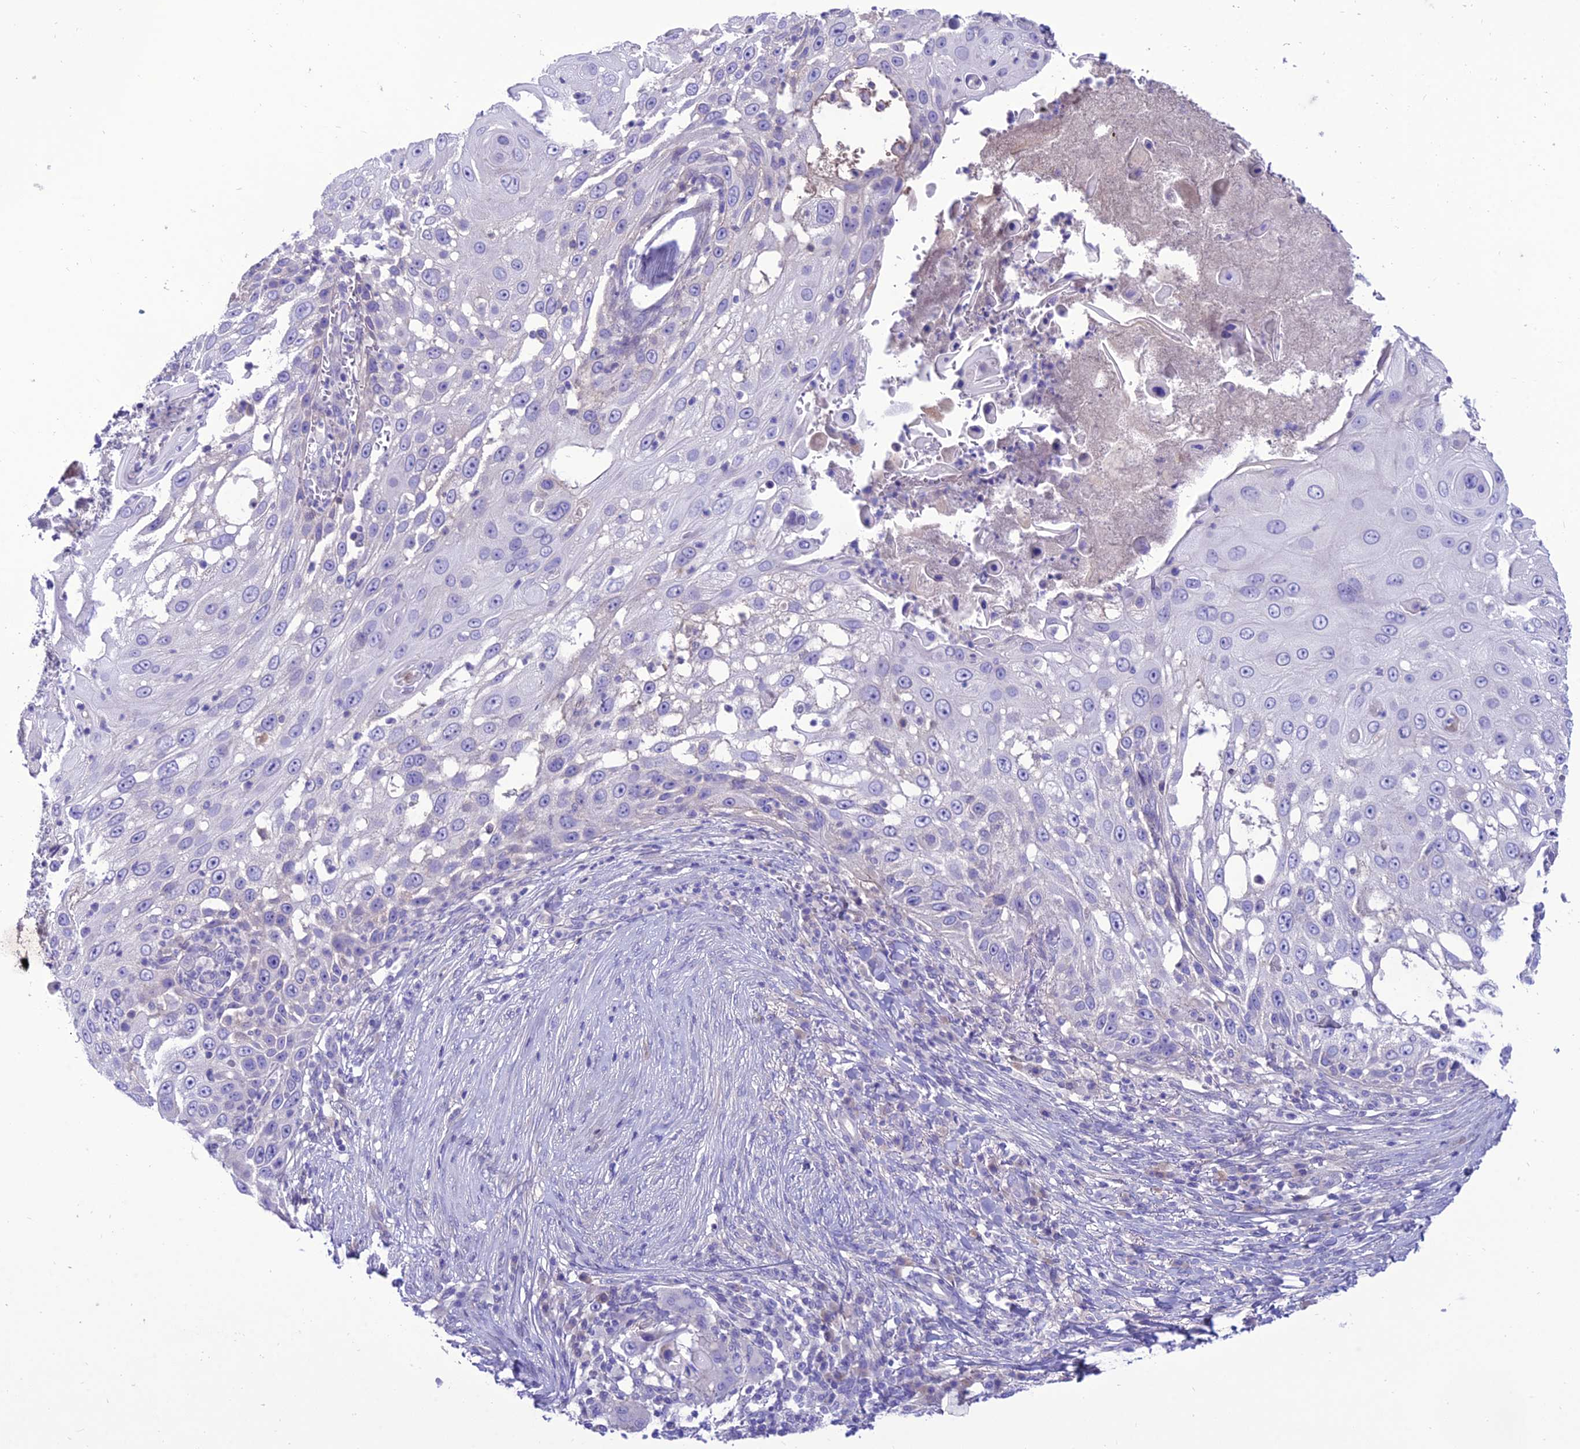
{"staining": {"intensity": "negative", "quantity": "none", "location": "none"}, "tissue": "skin cancer", "cell_type": "Tumor cells", "image_type": "cancer", "snomed": [{"axis": "morphology", "description": "Squamous cell carcinoma, NOS"}, {"axis": "topography", "description": "Skin"}], "caption": "Tumor cells are negative for protein expression in human squamous cell carcinoma (skin).", "gene": "TEKT3", "patient": {"sex": "female", "age": 44}}